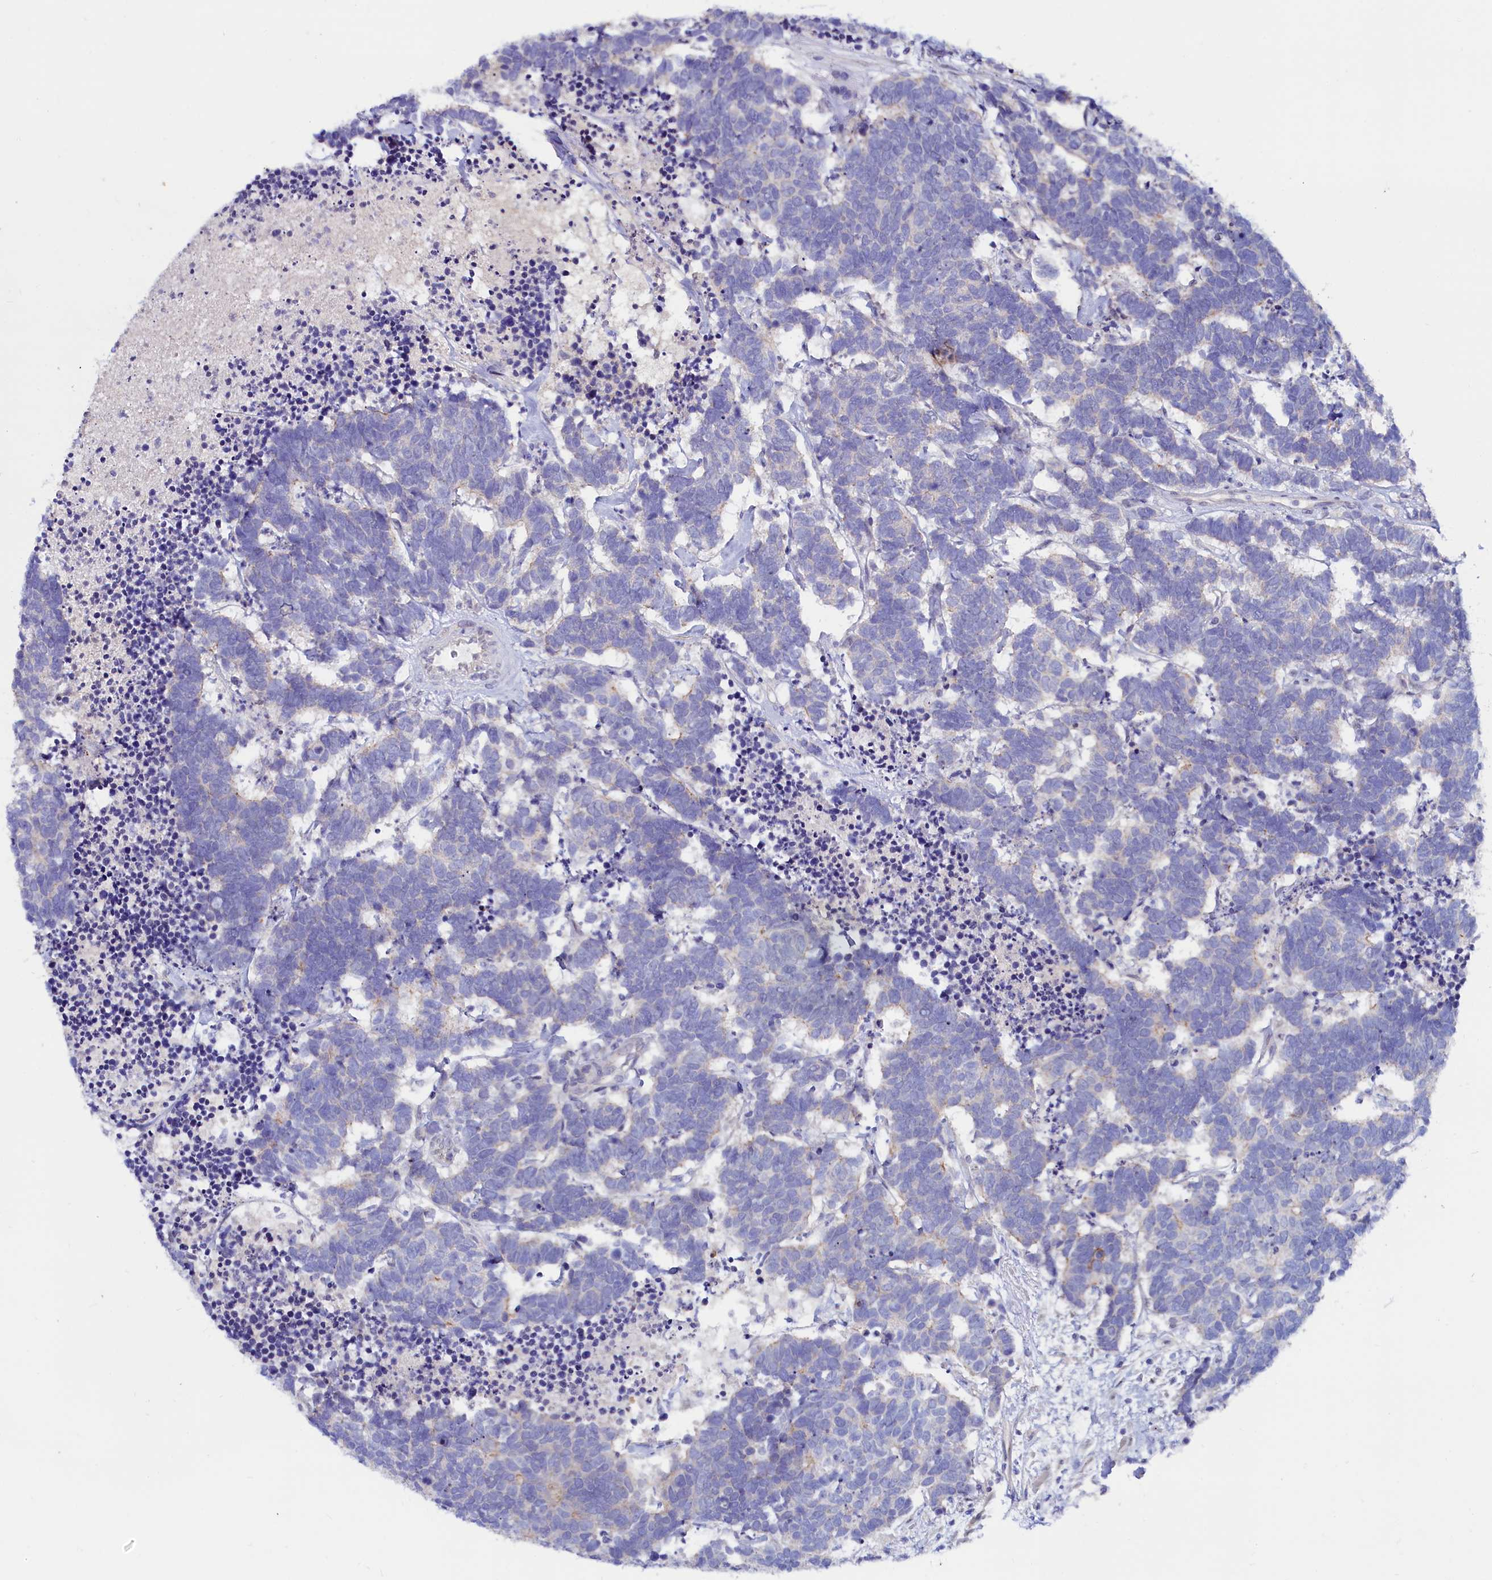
{"staining": {"intensity": "negative", "quantity": "none", "location": "none"}, "tissue": "carcinoid", "cell_type": "Tumor cells", "image_type": "cancer", "snomed": [{"axis": "morphology", "description": "Carcinoma, NOS"}, {"axis": "morphology", "description": "Carcinoid, malignant, NOS"}, {"axis": "topography", "description": "Urinary bladder"}], "caption": "IHC histopathology image of carcinoma stained for a protein (brown), which exhibits no expression in tumor cells.", "gene": "ASTE1", "patient": {"sex": "male", "age": 57}}